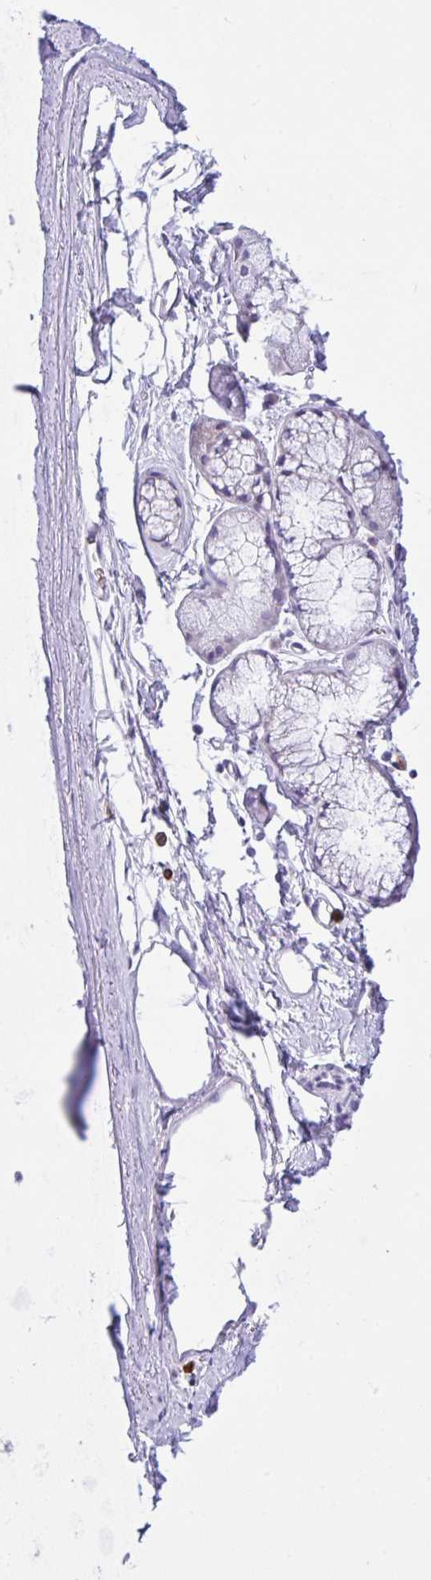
{"staining": {"intensity": "negative", "quantity": "none", "location": "none"}, "tissue": "adipose tissue", "cell_type": "Adipocytes", "image_type": "normal", "snomed": [{"axis": "morphology", "description": "Normal tissue, NOS"}, {"axis": "topography", "description": "Lymph node"}, {"axis": "topography", "description": "Cartilage tissue"}, {"axis": "topography", "description": "Bronchus"}], "caption": "High power microscopy micrograph of an immunohistochemistry micrograph of benign adipose tissue, revealing no significant positivity in adipocytes. (Immunohistochemistry, brightfield microscopy, high magnification).", "gene": "NCF1", "patient": {"sex": "female", "age": 70}}